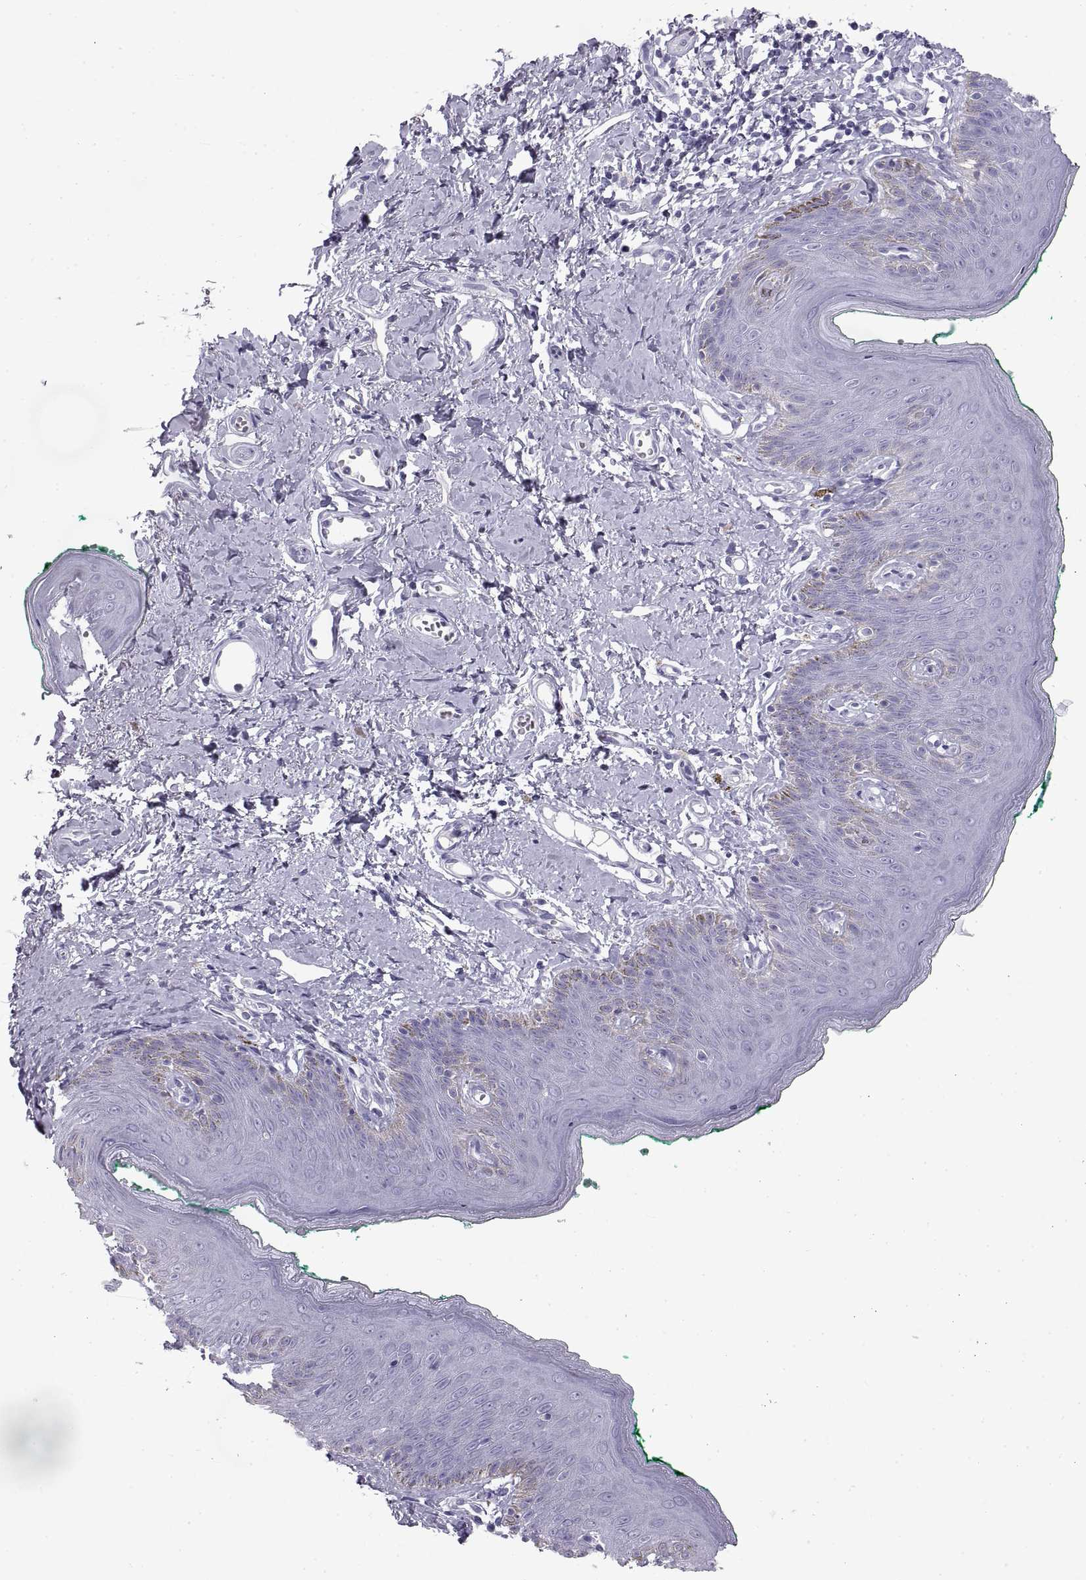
{"staining": {"intensity": "negative", "quantity": "none", "location": "none"}, "tissue": "skin", "cell_type": "Epidermal cells", "image_type": "normal", "snomed": [{"axis": "morphology", "description": "Normal tissue, NOS"}, {"axis": "topography", "description": "Vulva"}], "caption": "Epidermal cells show no significant protein expression in normal skin.", "gene": "RLBP1", "patient": {"sex": "female", "age": 66}}